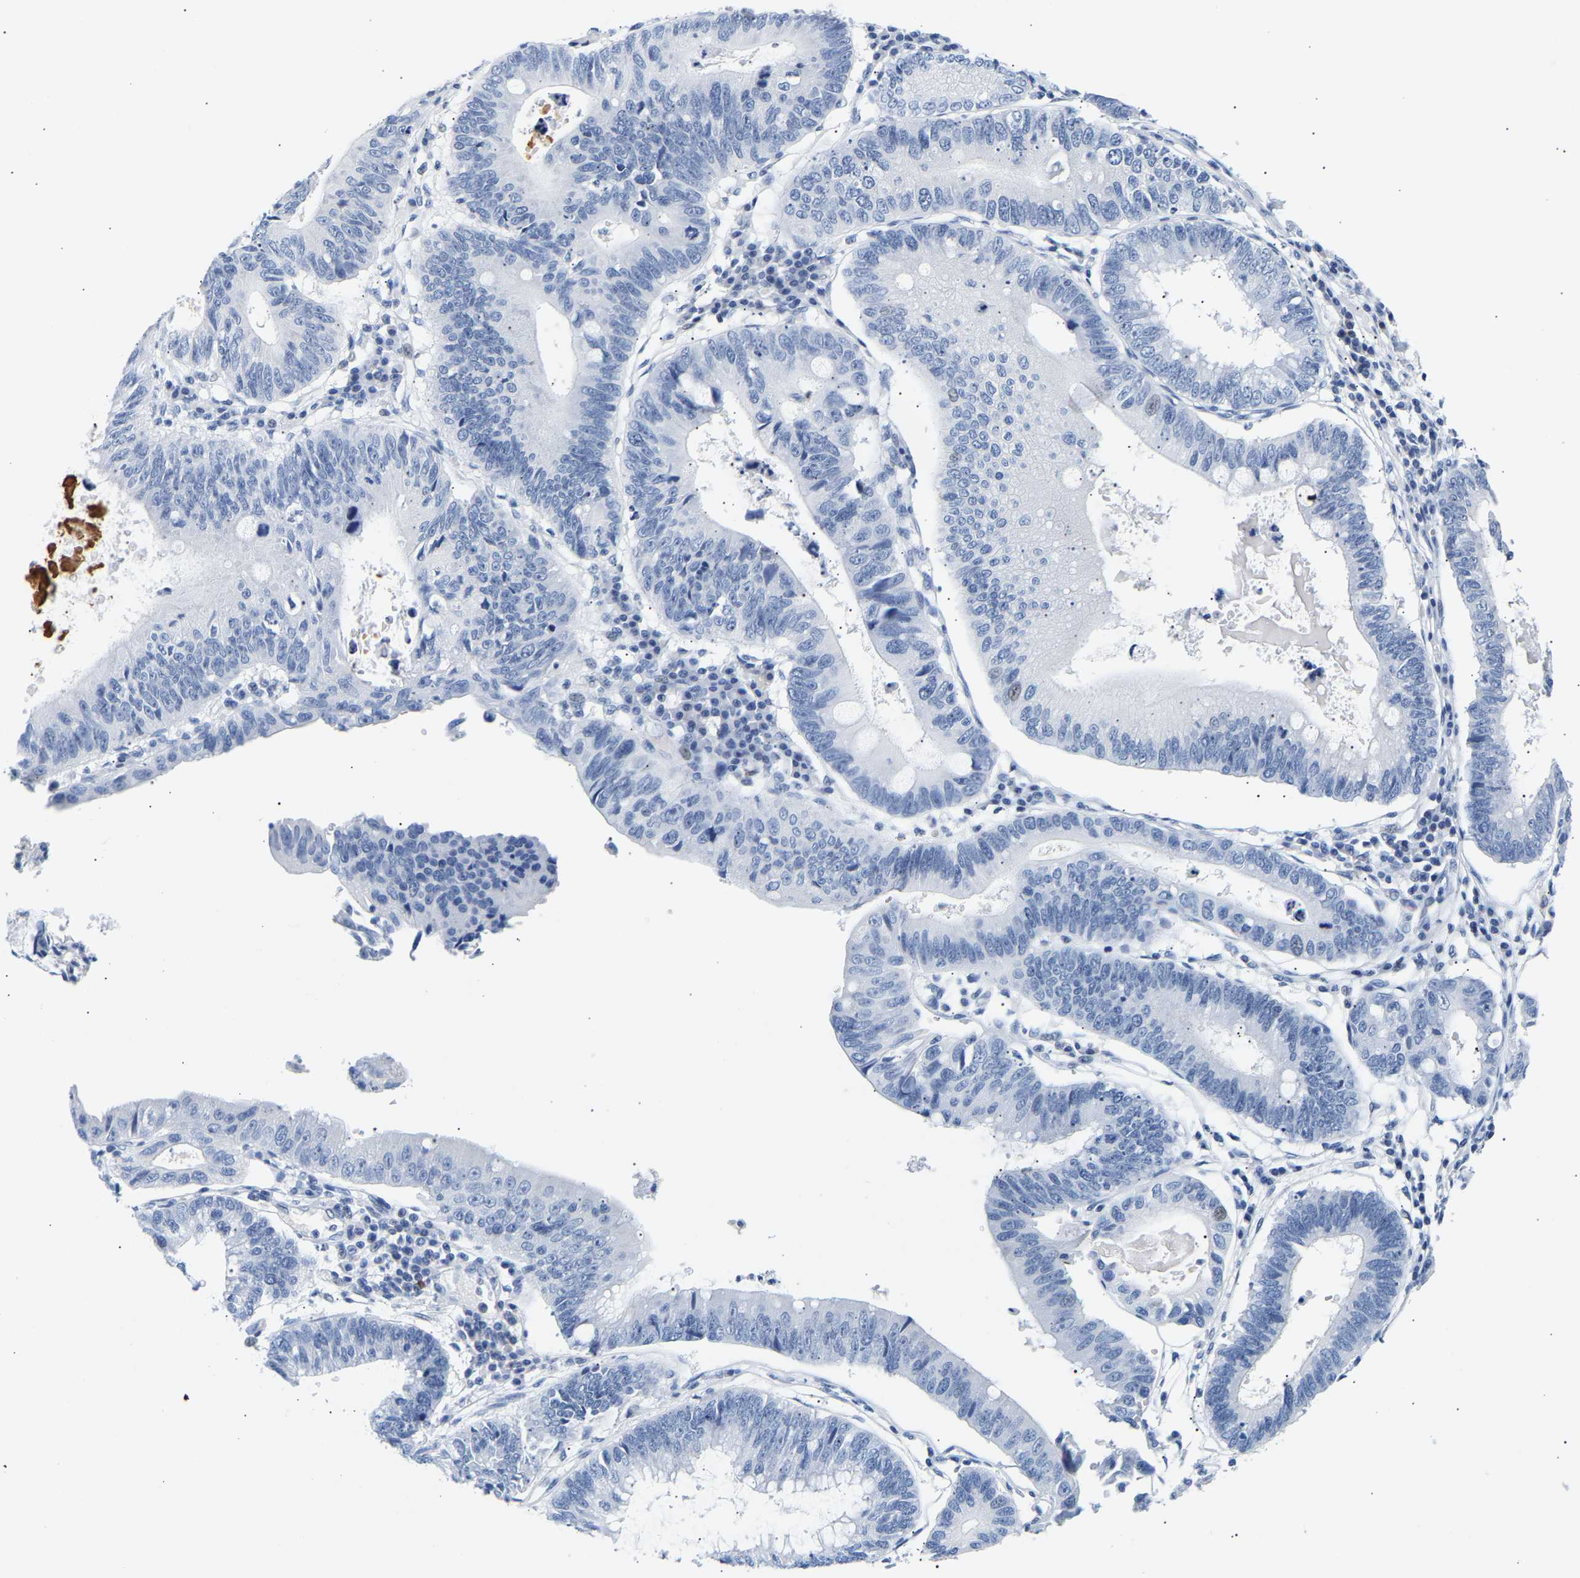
{"staining": {"intensity": "negative", "quantity": "none", "location": "none"}, "tissue": "stomach cancer", "cell_type": "Tumor cells", "image_type": "cancer", "snomed": [{"axis": "morphology", "description": "Adenocarcinoma, NOS"}, {"axis": "topography", "description": "Stomach"}], "caption": "IHC photomicrograph of neoplastic tissue: human stomach adenocarcinoma stained with DAB (3,3'-diaminobenzidine) reveals no significant protein expression in tumor cells.", "gene": "SPINK2", "patient": {"sex": "male", "age": 59}}